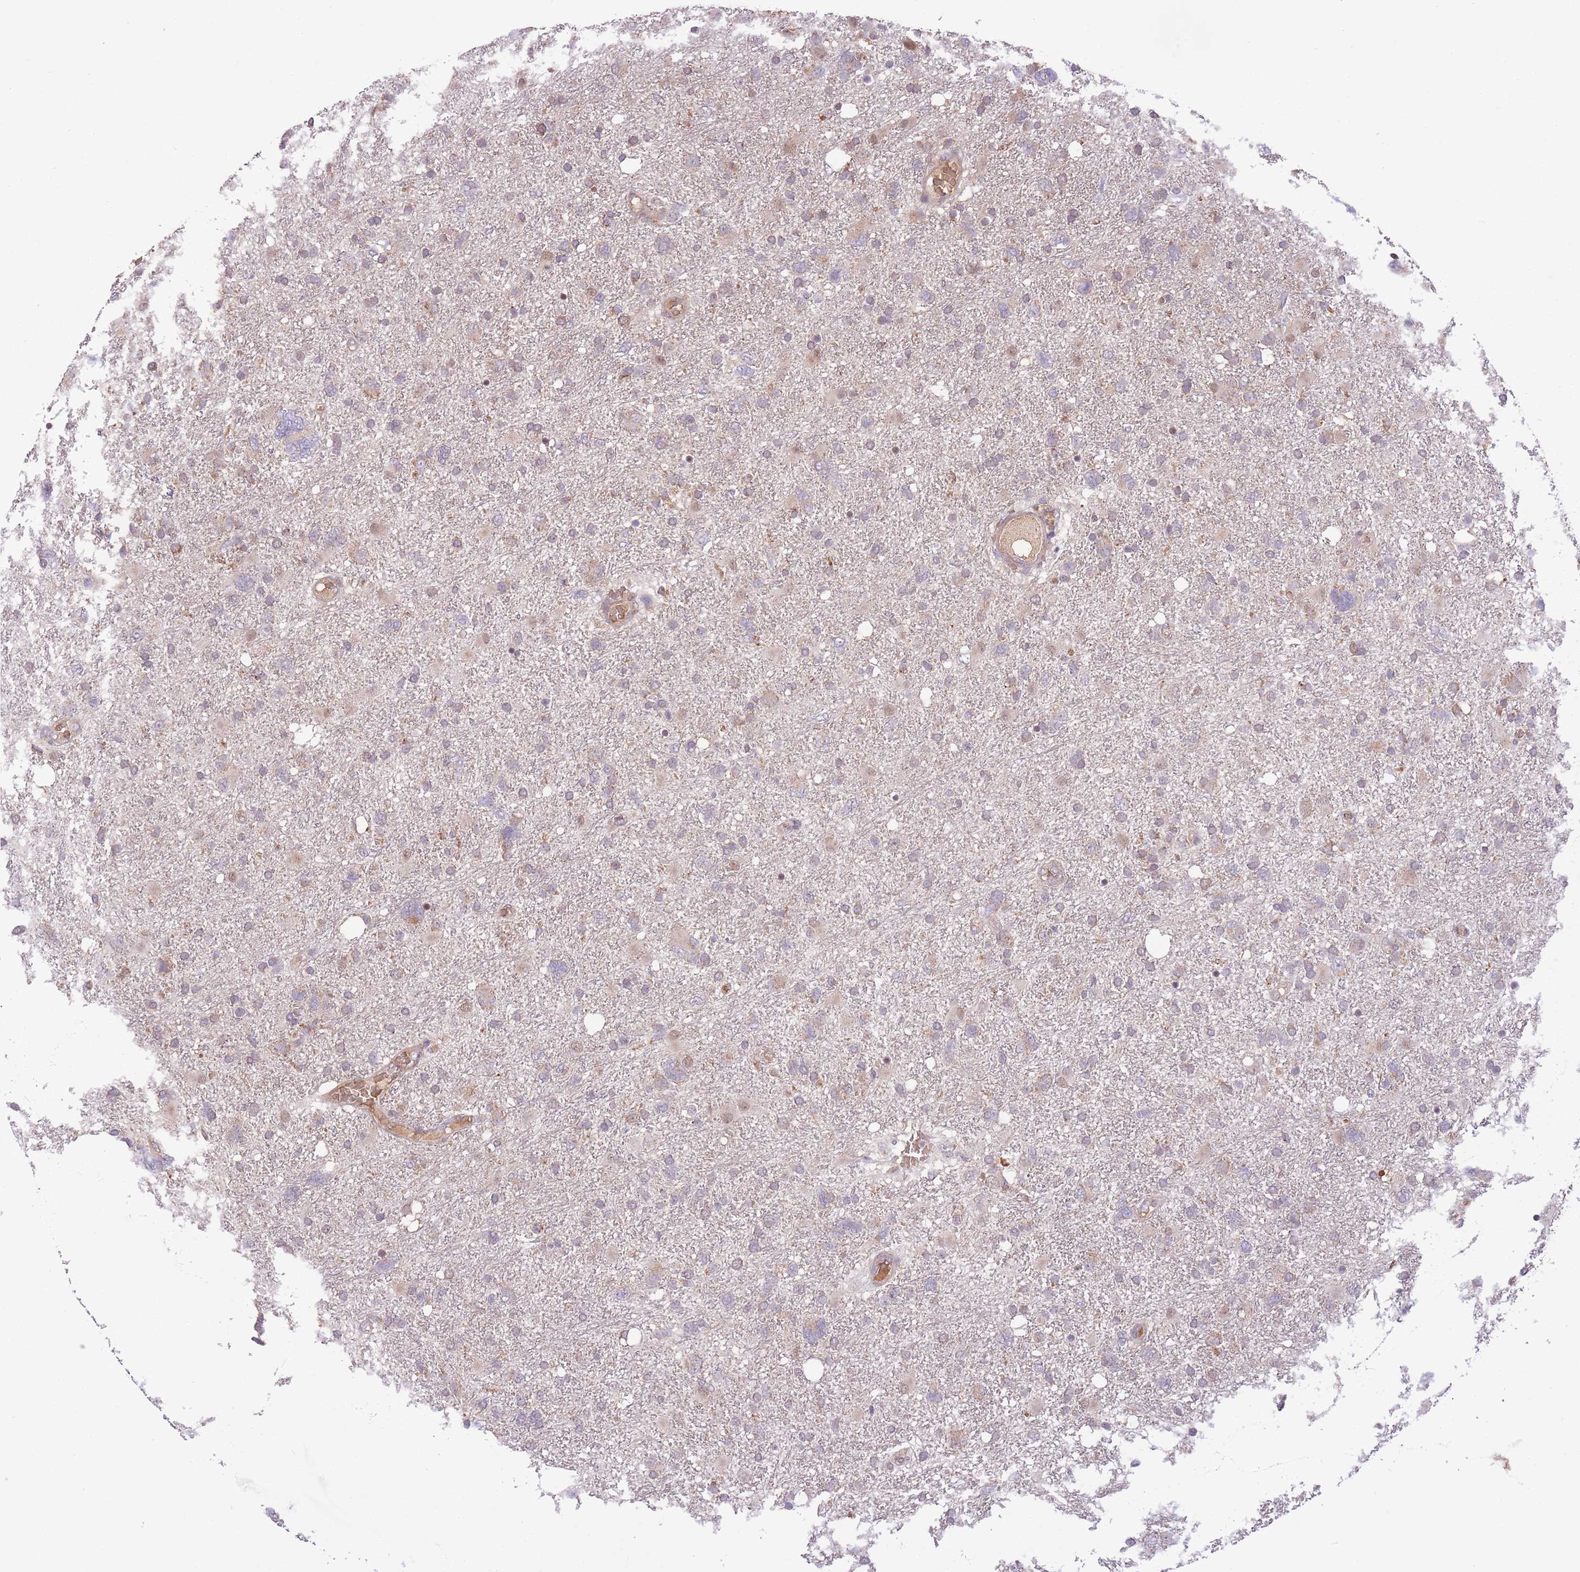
{"staining": {"intensity": "weak", "quantity": "25%-75%", "location": "cytoplasmic/membranous"}, "tissue": "glioma", "cell_type": "Tumor cells", "image_type": "cancer", "snomed": [{"axis": "morphology", "description": "Glioma, malignant, High grade"}, {"axis": "topography", "description": "Brain"}], "caption": "Glioma stained with DAB (3,3'-diaminobenzidine) immunohistochemistry reveals low levels of weak cytoplasmic/membranous expression in approximately 25%-75% of tumor cells. The protein is shown in brown color, while the nuclei are stained blue.", "gene": "POLR3F", "patient": {"sex": "male", "age": 61}}